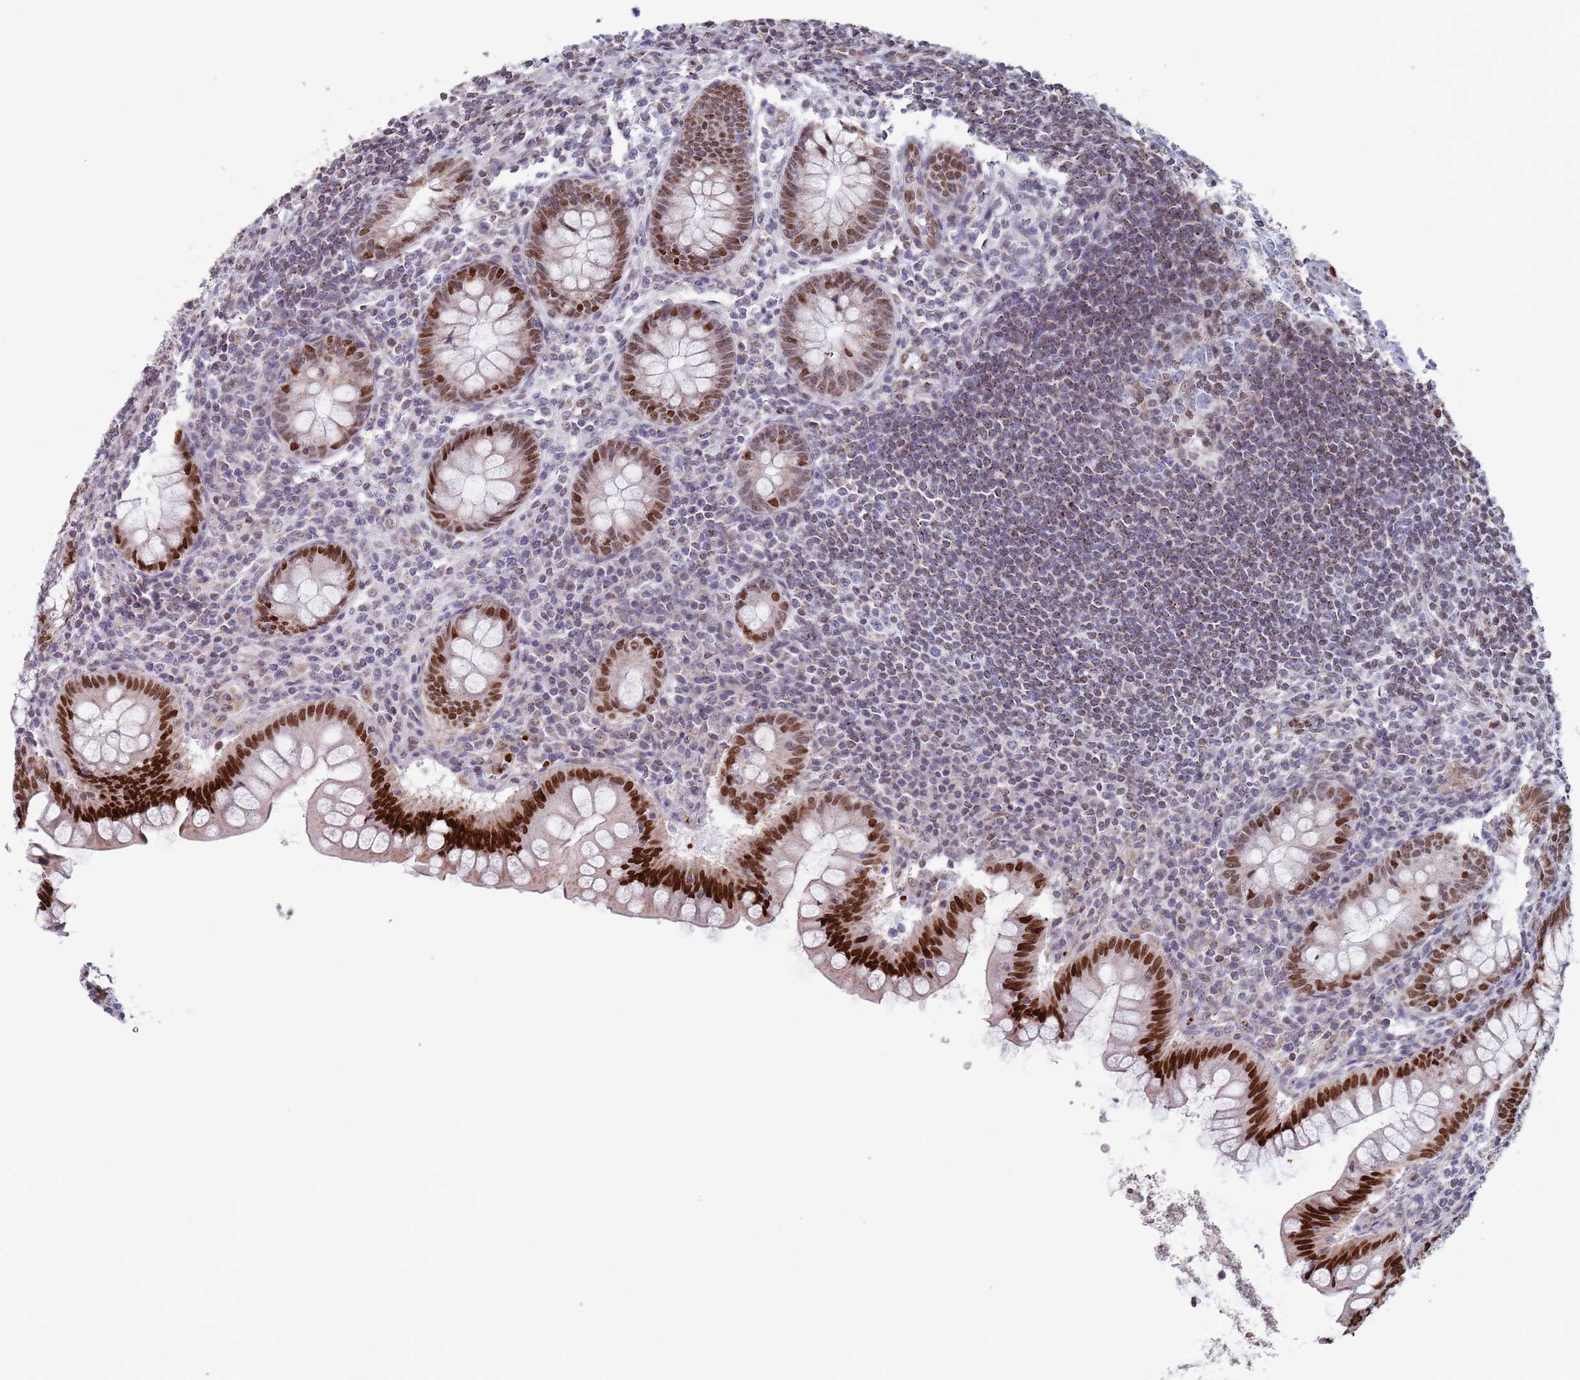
{"staining": {"intensity": "strong", "quantity": ">75%", "location": "nuclear"}, "tissue": "appendix", "cell_type": "Glandular cells", "image_type": "normal", "snomed": [{"axis": "morphology", "description": "Normal tissue, NOS"}, {"axis": "topography", "description": "Appendix"}], "caption": "Immunohistochemistry (DAB (3,3'-diaminobenzidine)) staining of benign appendix displays strong nuclear protein expression in about >75% of glandular cells.", "gene": "MFSD12", "patient": {"sex": "female", "age": 33}}